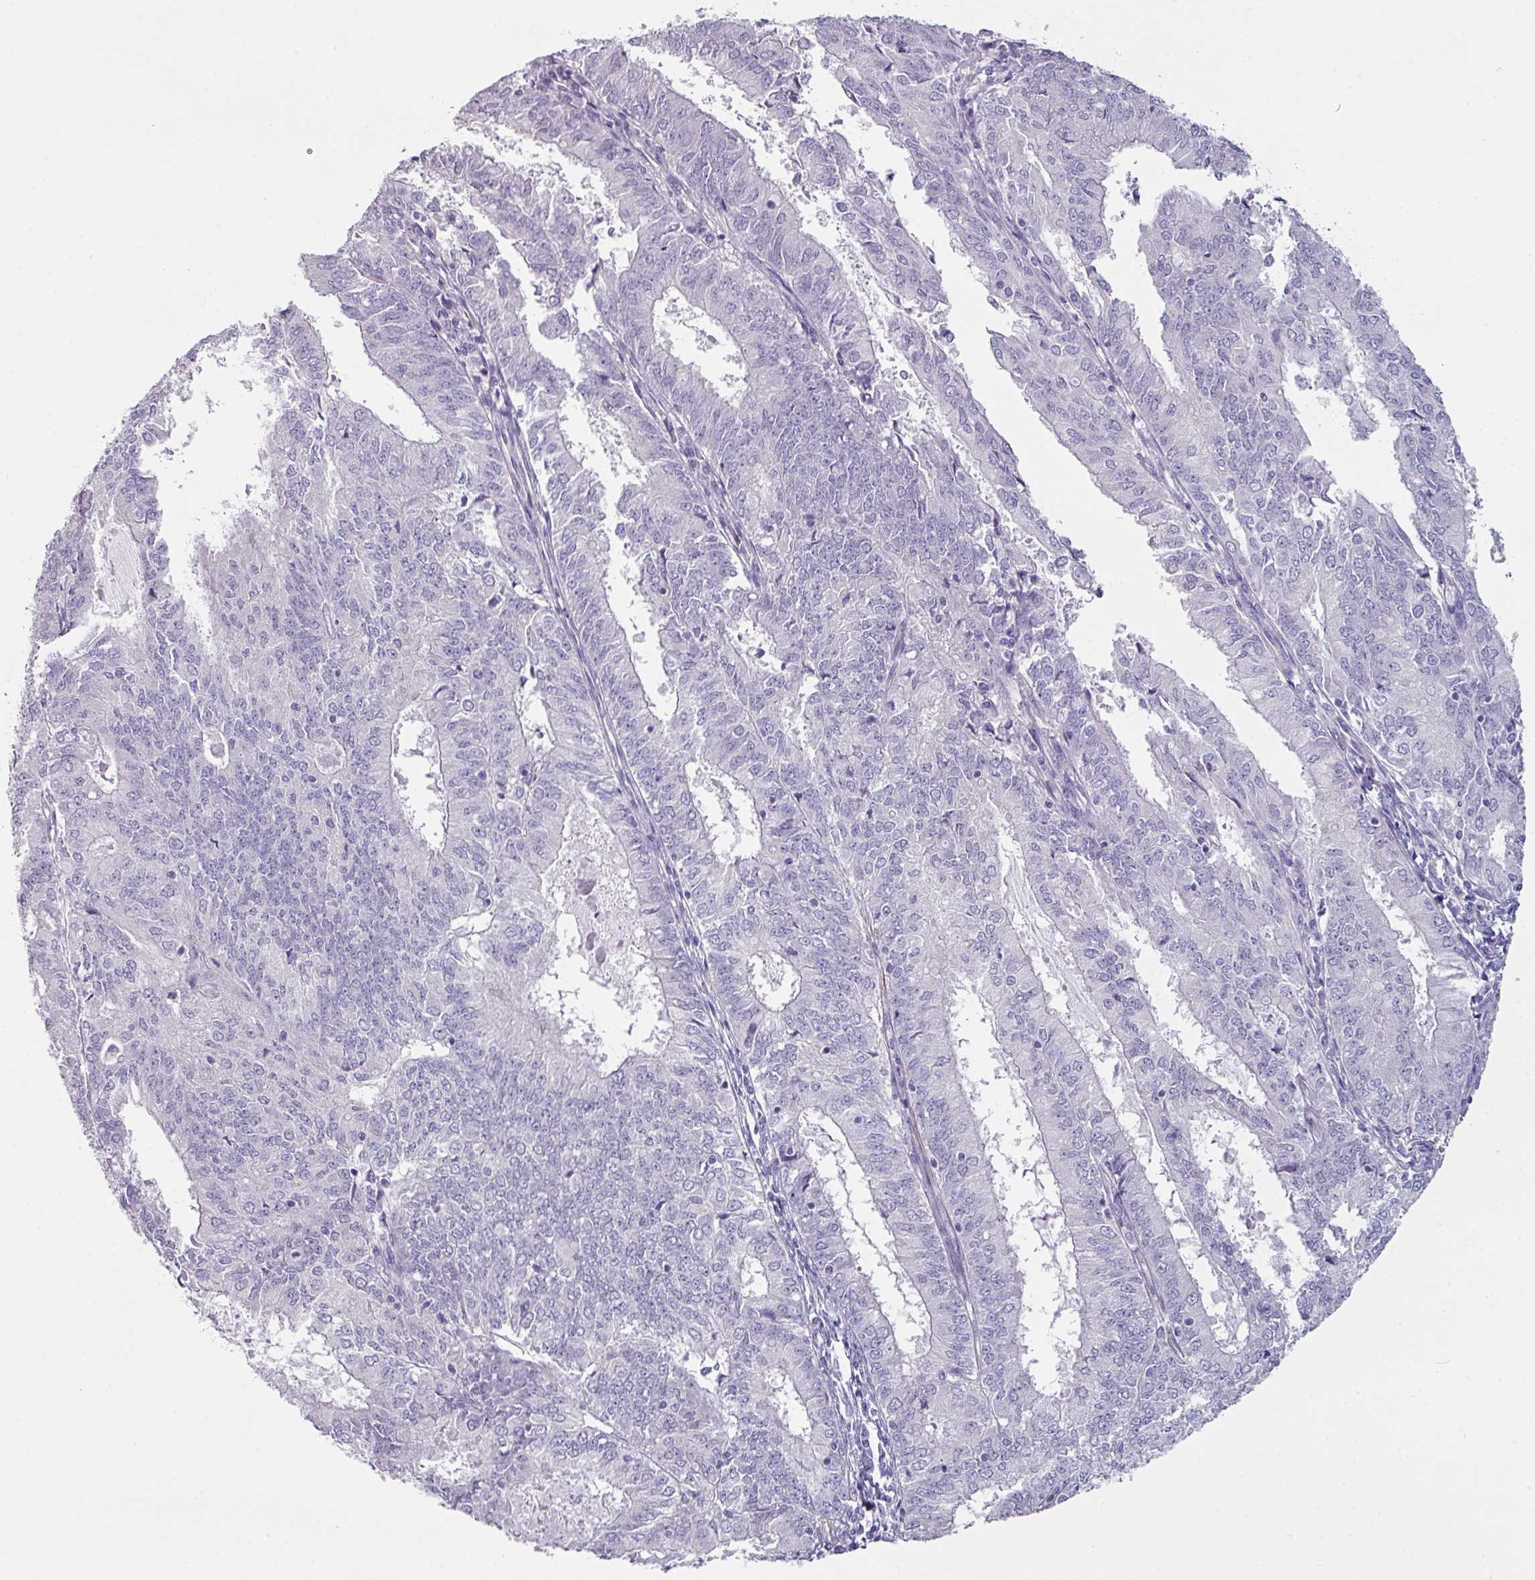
{"staining": {"intensity": "negative", "quantity": "none", "location": "none"}, "tissue": "endometrial cancer", "cell_type": "Tumor cells", "image_type": "cancer", "snomed": [{"axis": "morphology", "description": "Adenocarcinoma, NOS"}, {"axis": "topography", "description": "Endometrium"}], "caption": "The IHC histopathology image has no significant expression in tumor cells of endometrial cancer (adenocarcinoma) tissue.", "gene": "SLC17A7", "patient": {"sex": "female", "age": 57}}